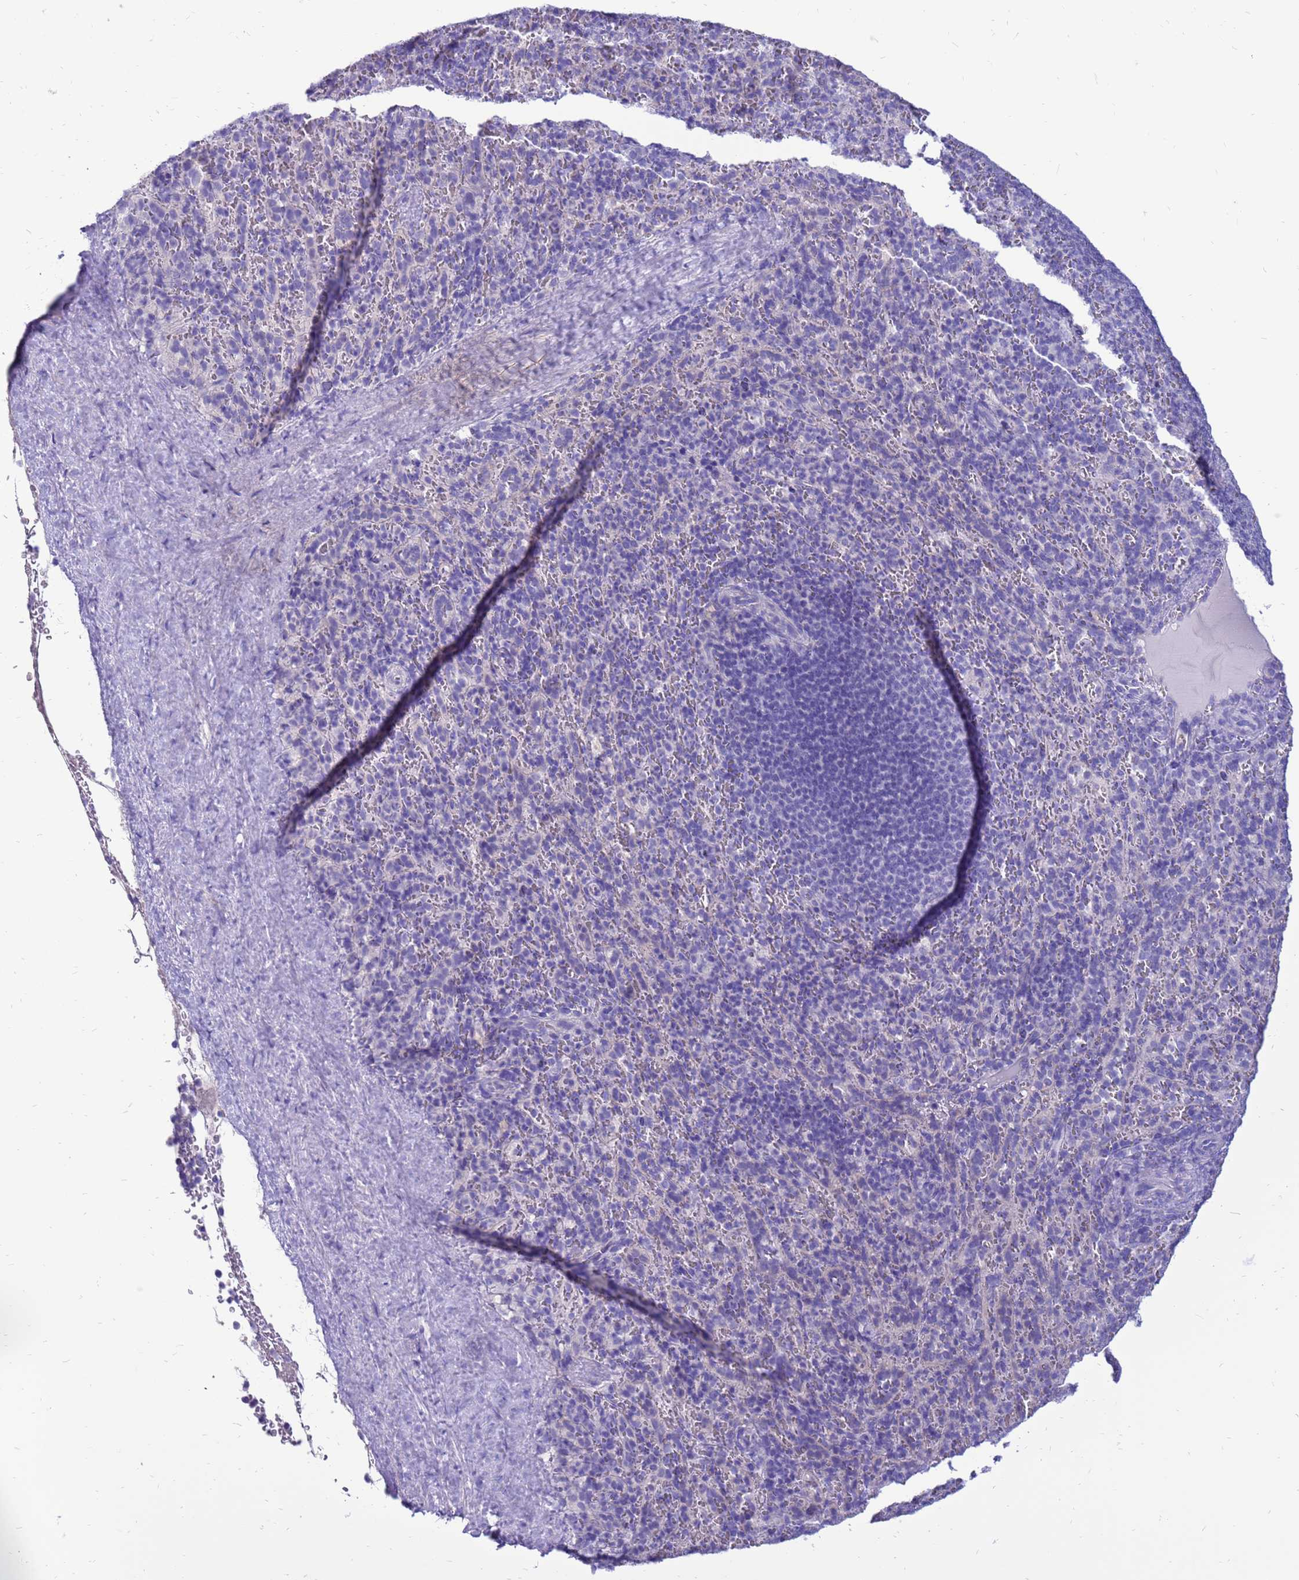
{"staining": {"intensity": "negative", "quantity": "none", "location": "none"}, "tissue": "spleen", "cell_type": "Cells in red pulp", "image_type": "normal", "snomed": [{"axis": "morphology", "description": "Normal tissue, NOS"}, {"axis": "topography", "description": "Spleen"}], "caption": "A photomicrograph of human spleen is negative for staining in cells in red pulp. (DAB (3,3'-diaminobenzidine) immunohistochemistry with hematoxylin counter stain).", "gene": "PDE10A", "patient": {"sex": "female", "age": 21}}